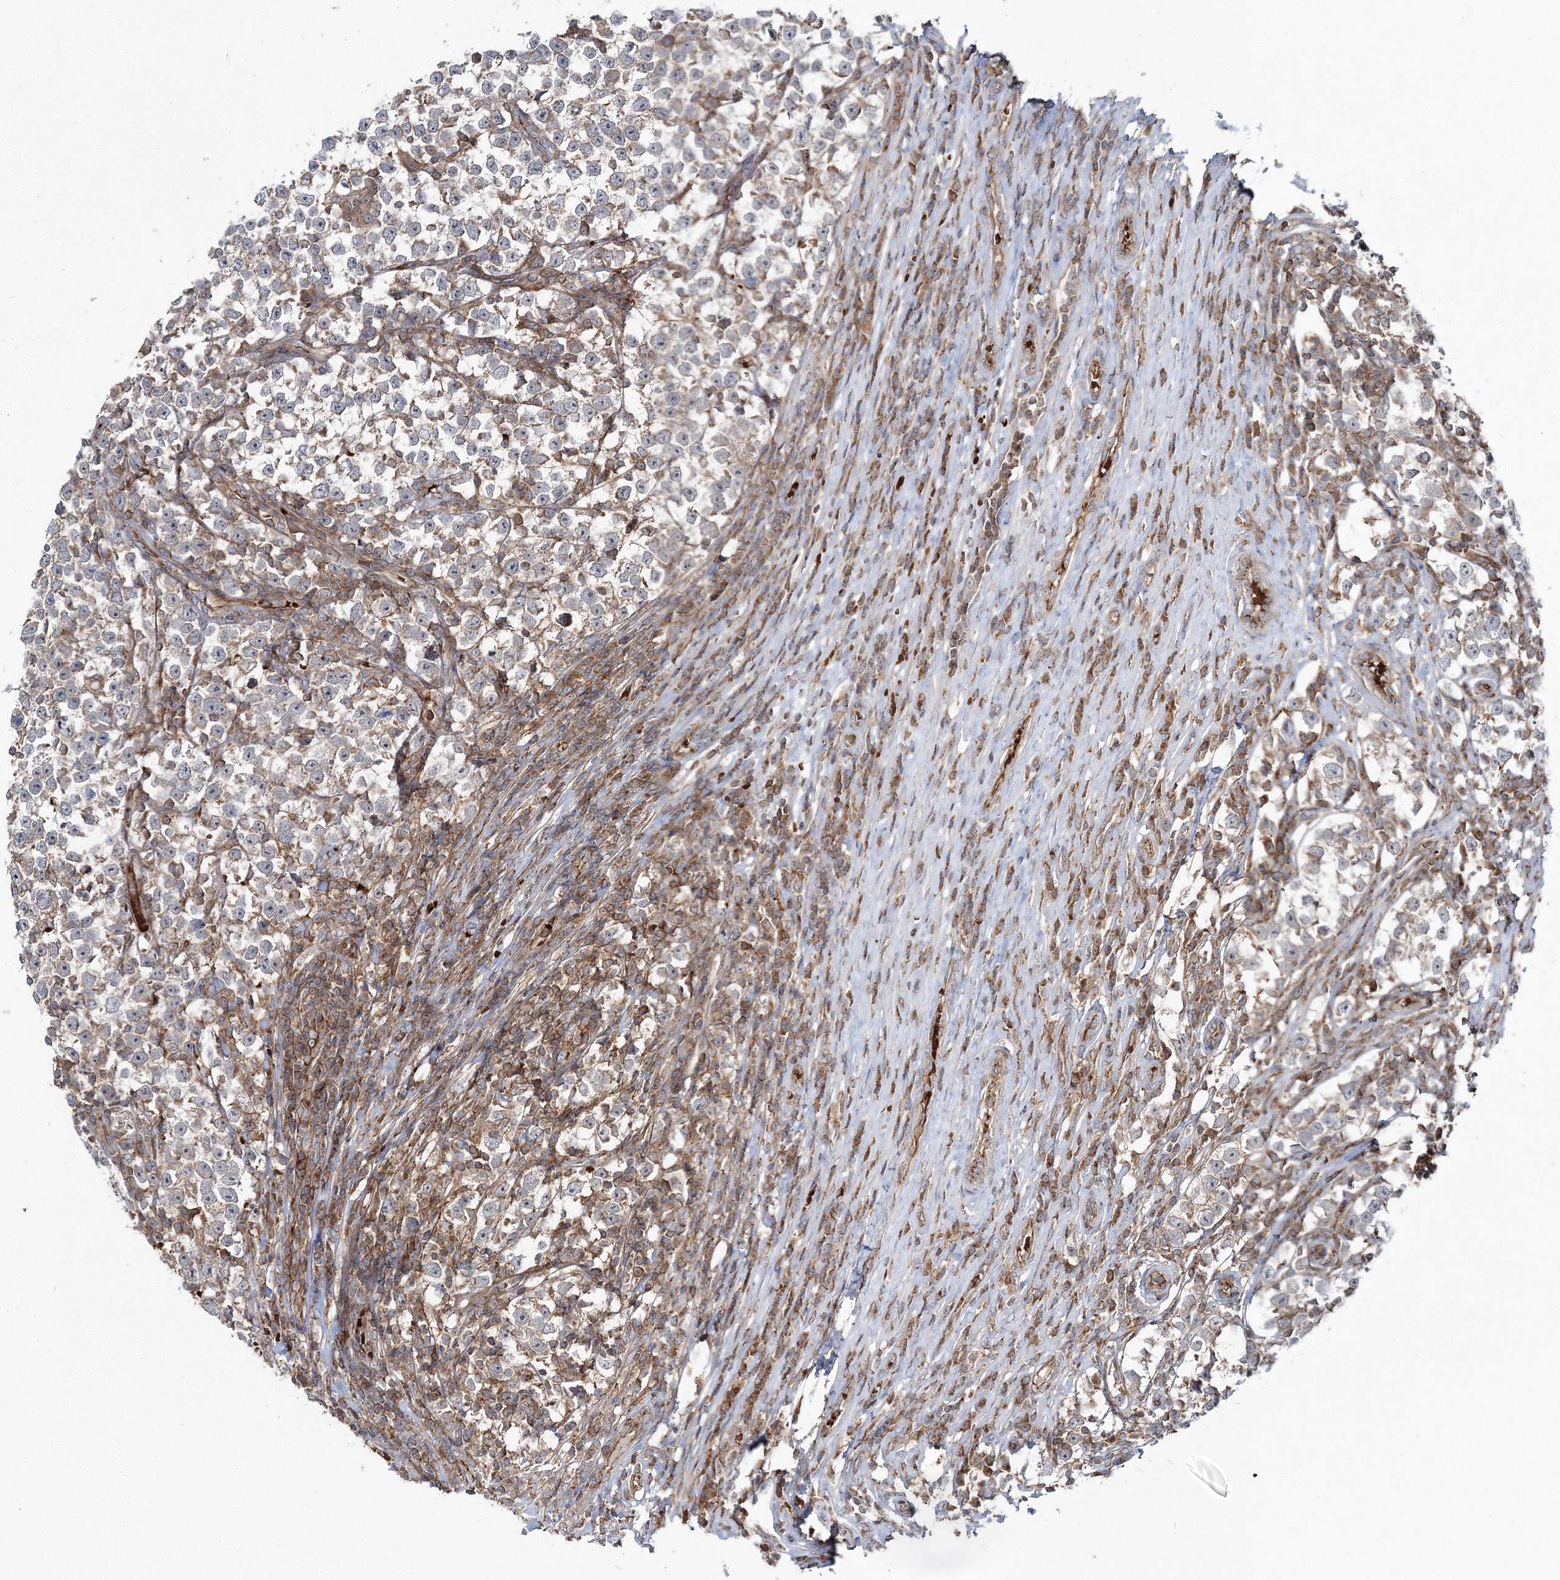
{"staining": {"intensity": "weak", "quantity": "<25%", "location": "cytoplasmic/membranous"}, "tissue": "testis cancer", "cell_type": "Tumor cells", "image_type": "cancer", "snomed": [{"axis": "morphology", "description": "Normal tissue, NOS"}, {"axis": "morphology", "description": "Seminoma, NOS"}, {"axis": "topography", "description": "Testis"}], "caption": "A high-resolution photomicrograph shows immunohistochemistry (IHC) staining of testis cancer, which exhibits no significant expression in tumor cells.", "gene": "PCBD2", "patient": {"sex": "male", "age": 43}}